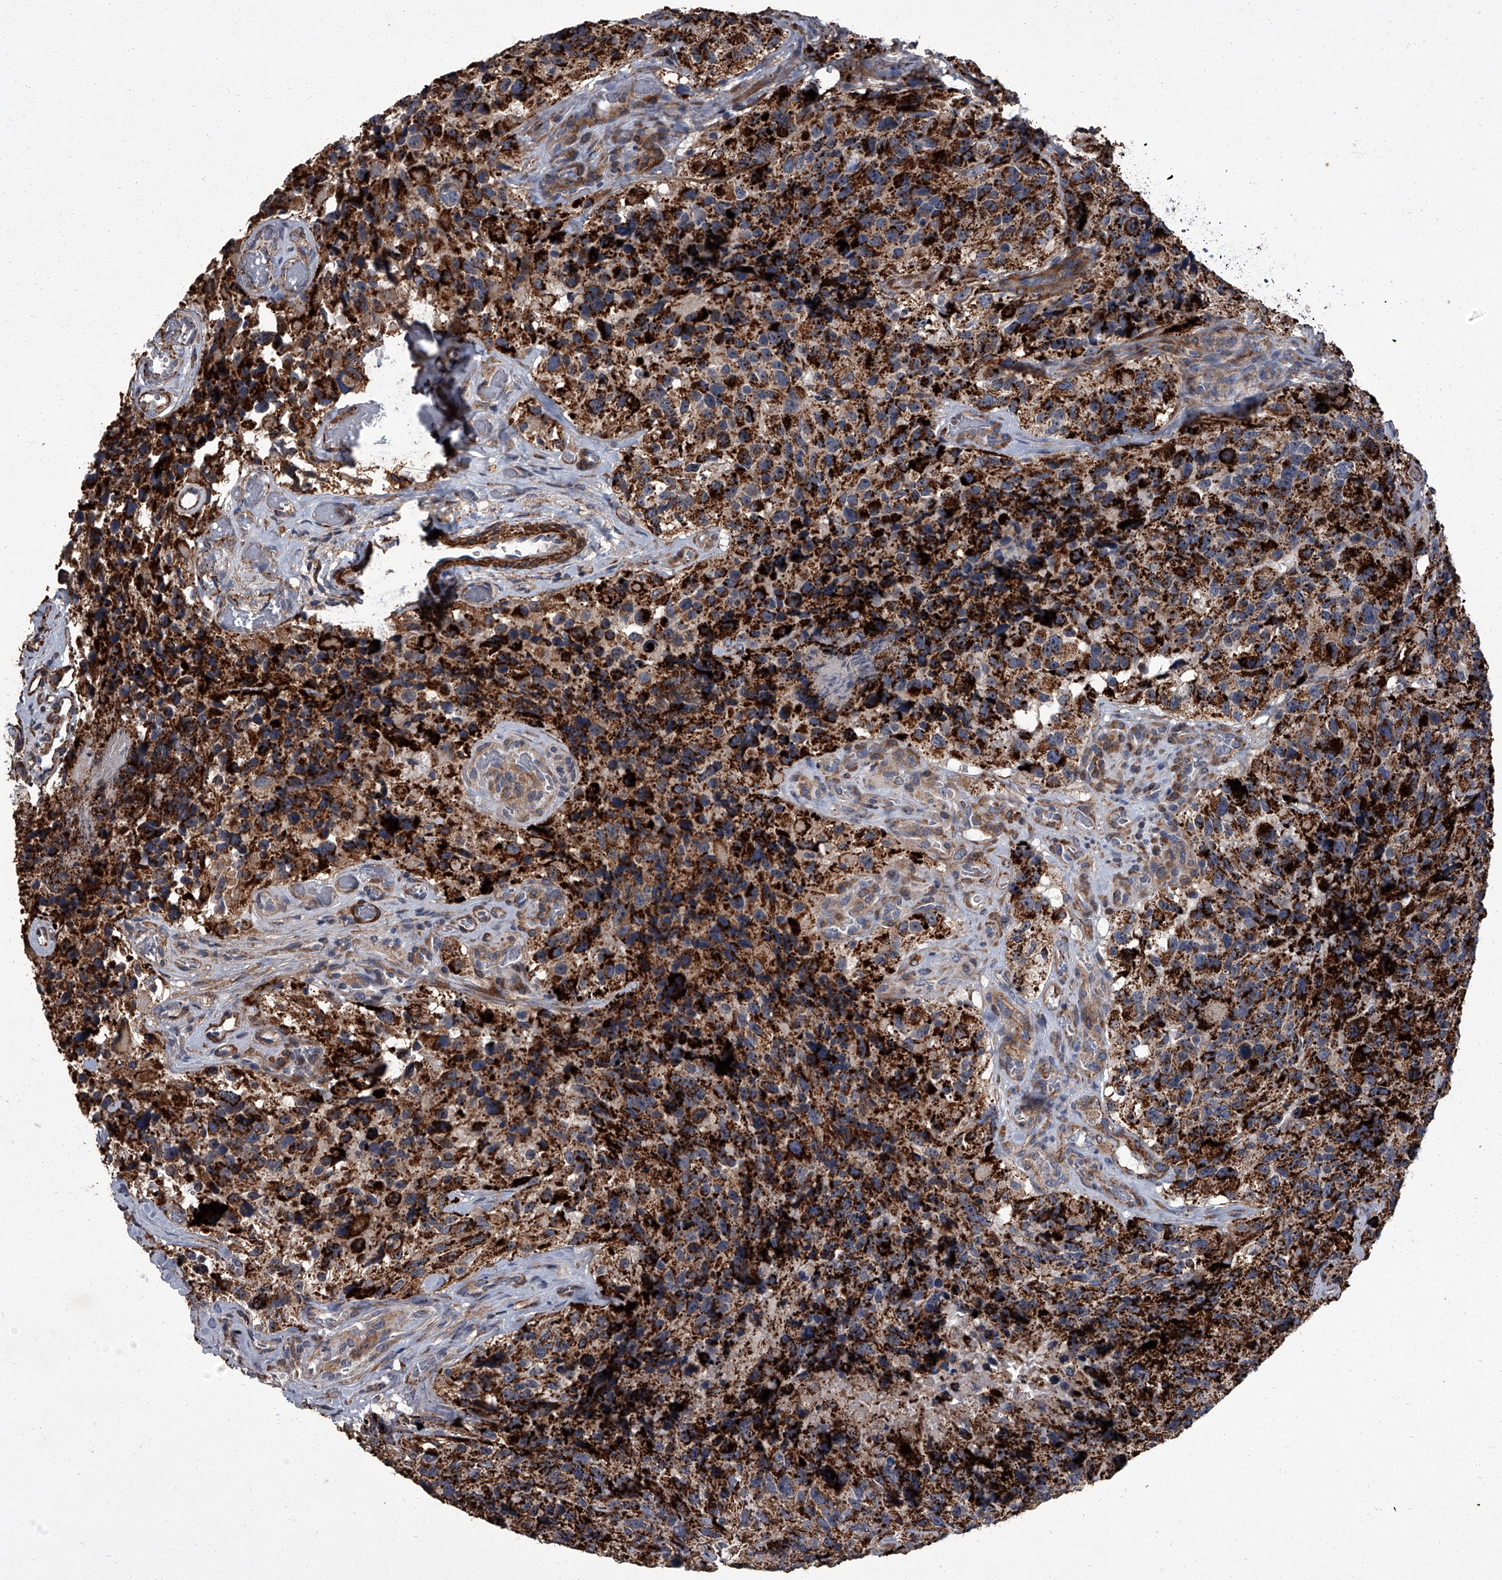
{"staining": {"intensity": "strong", "quantity": "<25%", "location": "cytoplasmic/membranous"}, "tissue": "glioma", "cell_type": "Tumor cells", "image_type": "cancer", "snomed": [{"axis": "morphology", "description": "Glioma, malignant, High grade"}, {"axis": "topography", "description": "Brain"}], "caption": "Approximately <25% of tumor cells in human glioma show strong cytoplasmic/membranous protein positivity as visualized by brown immunohistochemical staining.", "gene": "SIRT4", "patient": {"sex": "male", "age": 69}}